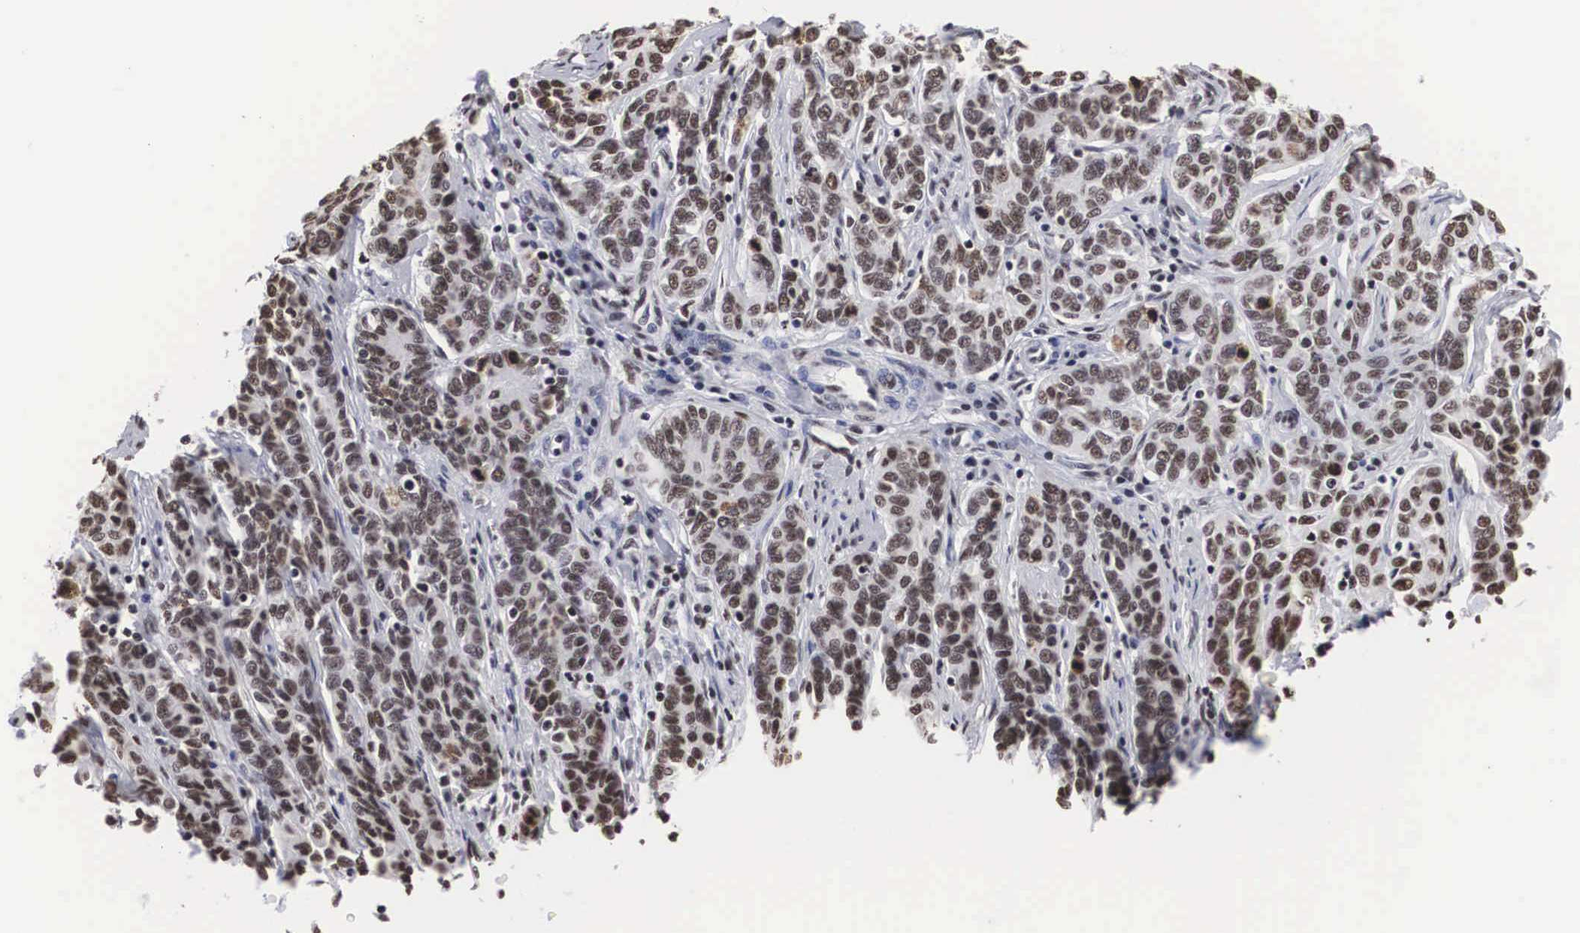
{"staining": {"intensity": "moderate", "quantity": ">75%", "location": "nuclear"}, "tissue": "cervical cancer", "cell_type": "Tumor cells", "image_type": "cancer", "snomed": [{"axis": "morphology", "description": "Squamous cell carcinoma, NOS"}, {"axis": "topography", "description": "Cervix"}], "caption": "Immunohistochemistry photomicrograph of cervical cancer (squamous cell carcinoma) stained for a protein (brown), which demonstrates medium levels of moderate nuclear positivity in about >75% of tumor cells.", "gene": "ACIN1", "patient": {"sex": "female", "age": 38}}